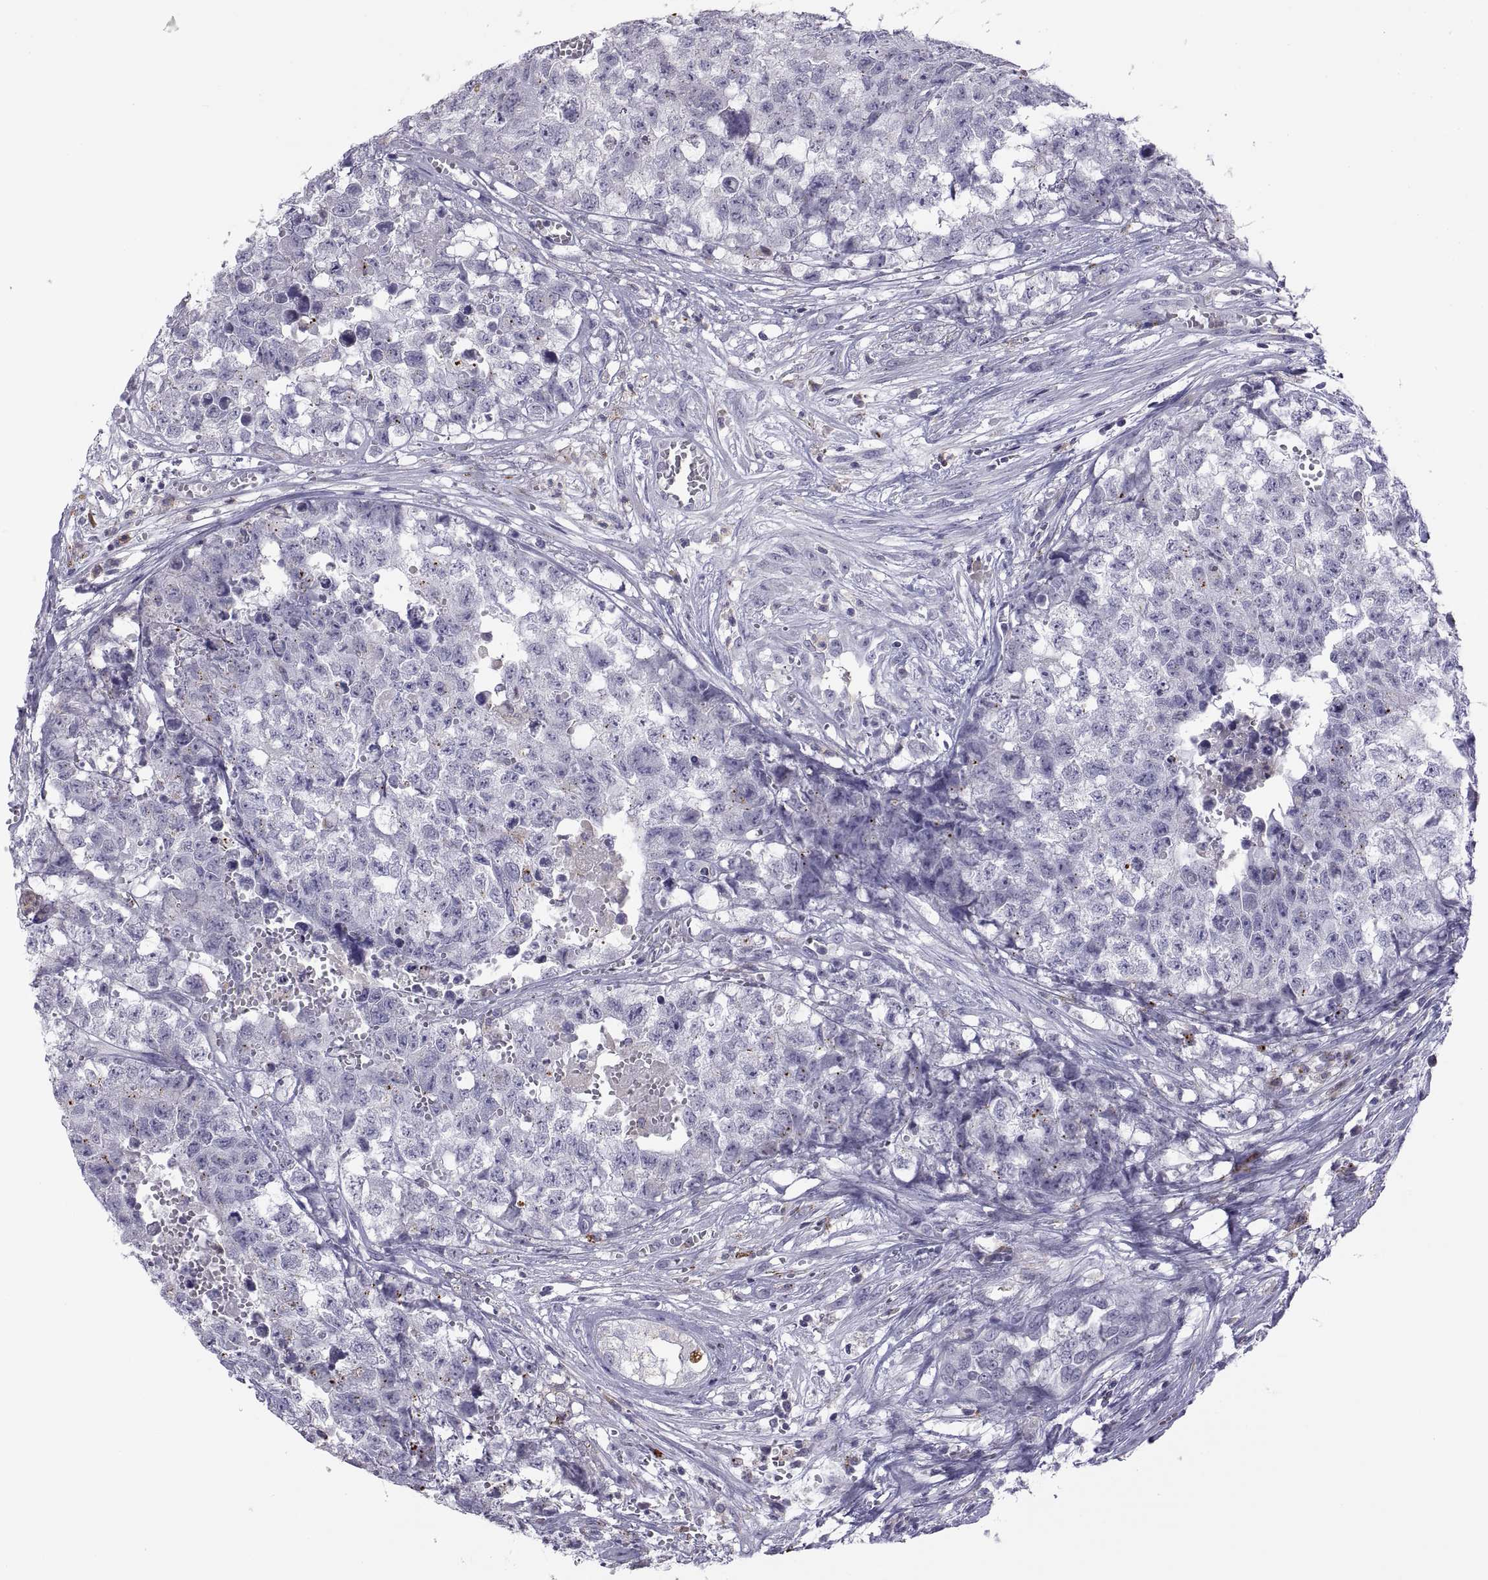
{"staining": {"intensity": "negative", "quantity": "none", "location": "none"}, "tissue": "testis cancer", "cell_type": "Tumor cells", "image_type": "cancer", "snomed": [{"axis": "morphology", "description": "Seminoma, NOS"}, {"axis": "morphology", "description": "Carcinoma, Embryonal, NOS"}, {"axis": "topography", "description": "Testis"}], "caption": "This is a micrograph of immunohistochemistry staining of testis cancer, which shows no positivity in tumor cells.", "gene": "RGS19", "patient": {"sex": "male", "age": 22}}